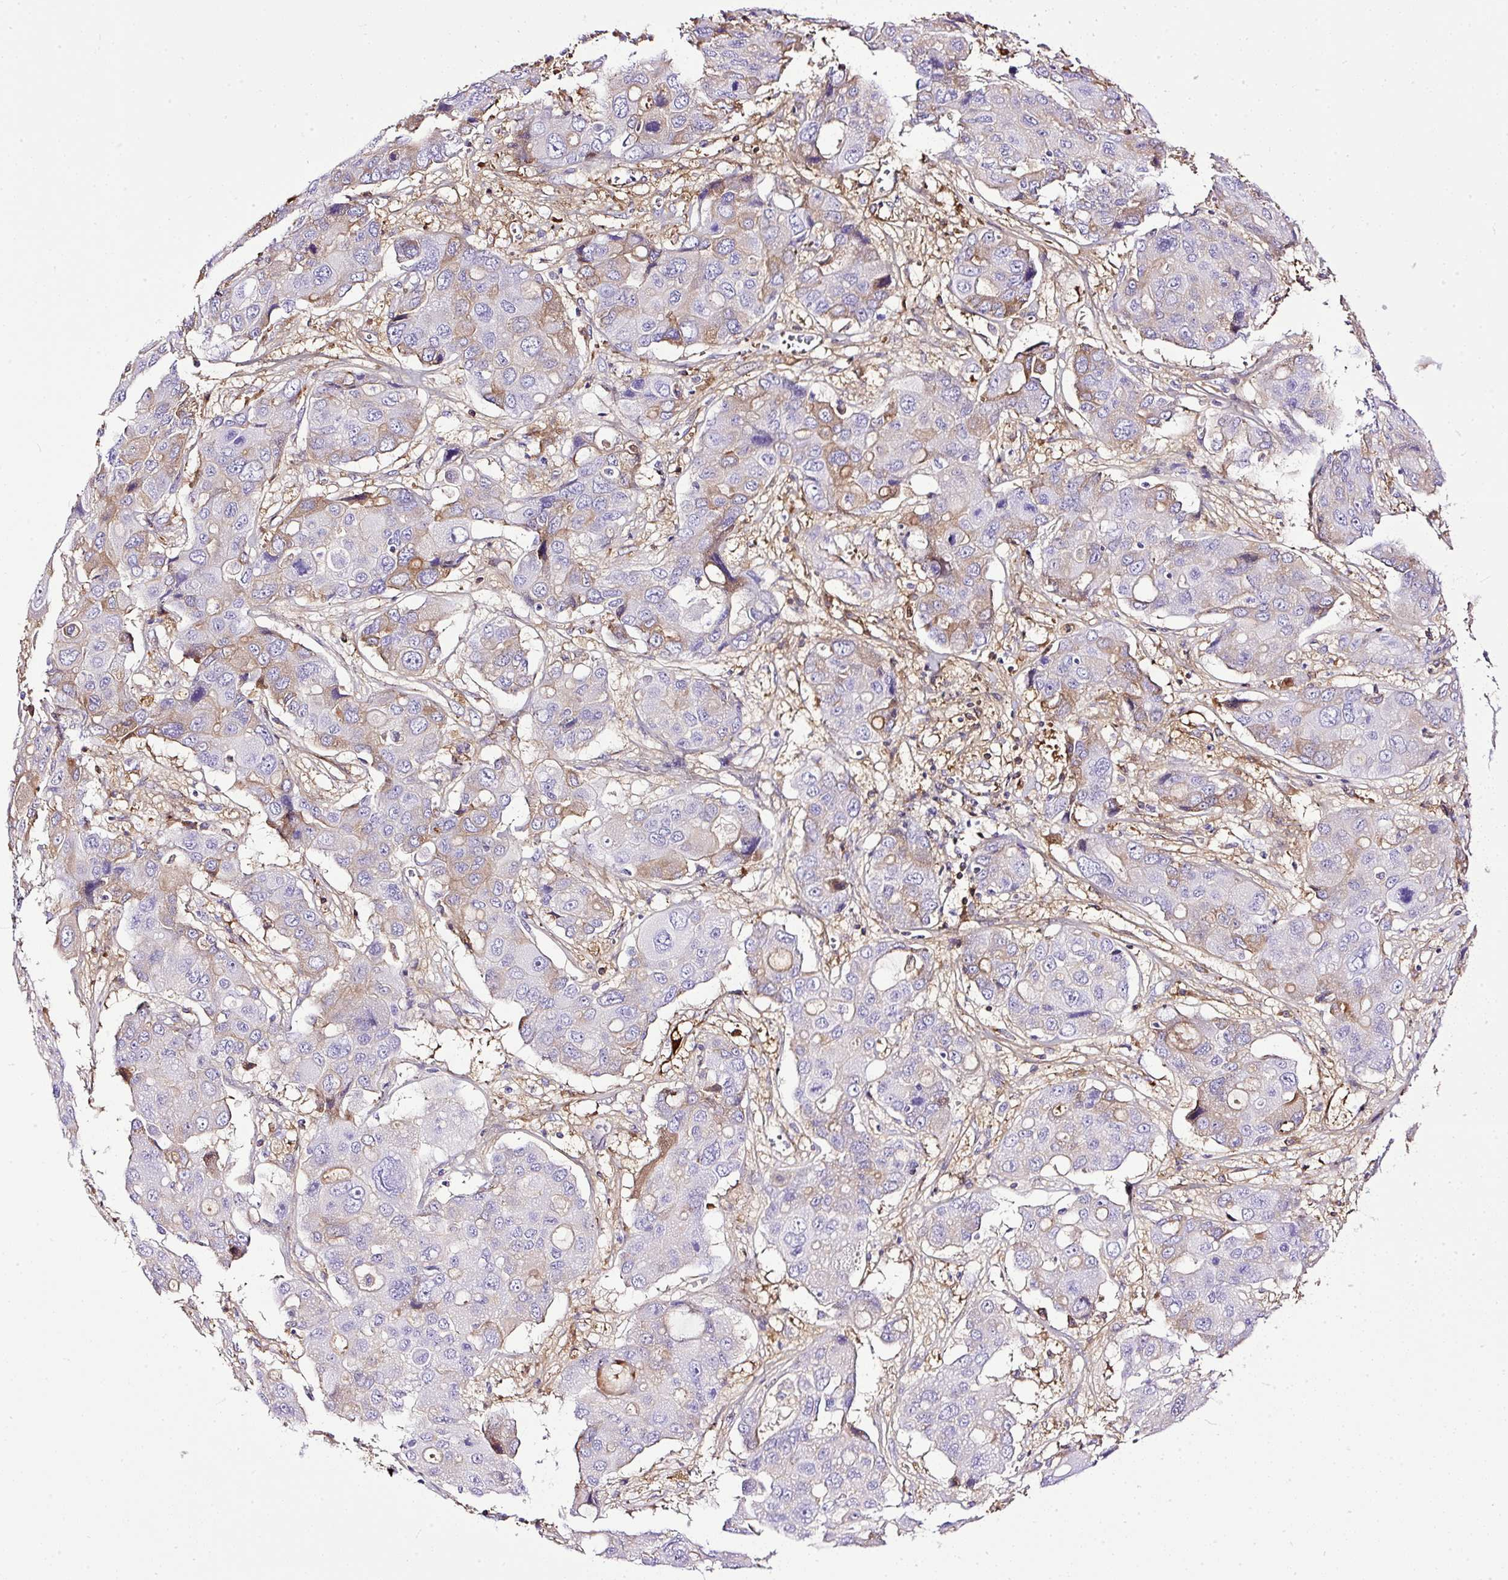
{"staining": {"intensity": "weak", "quantity": "<25%", "location": "cytoplasmic/membranous"}, "tissue": "liver cancer", "cell_type": "Tumor cells", "image_type": "cancer", "snomed": [{"axis": "morphology", "description": "Cholangiocarcinoma"}, {"axis": "topography", "description": "Liver"}], "caption": "An image of human liver cholangiocarcinoma is negative for staining in tumor cells.", "gene": "CLEC3B", "patient": {"sex": "male", "age": 67}}